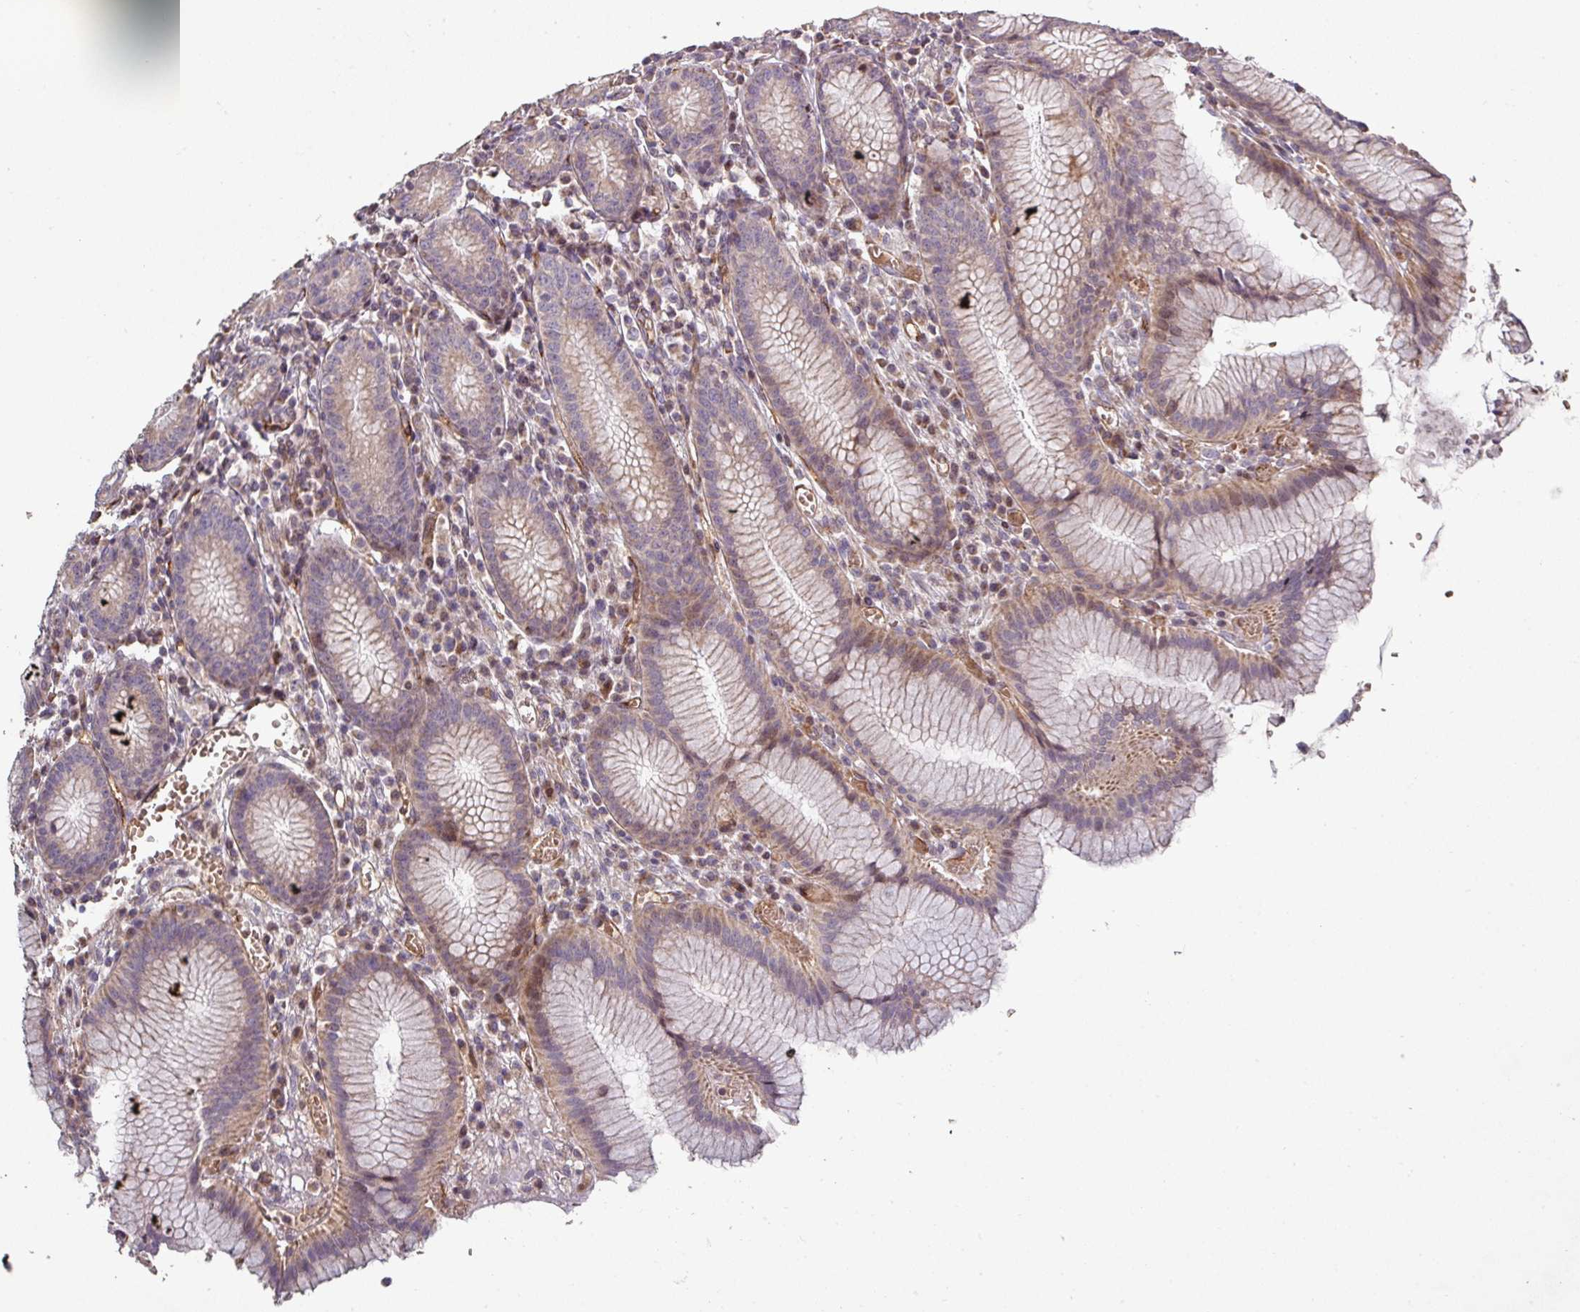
{"staining": {"intensity": "strong", "quantity": "<25%", "location": "cytoplasmic/membranous"}, "tissue": "stomach", "cell_type": "Glandular cells", "image_type": "normal", "snomed": [{"axis": "morphology", "description": "Normal tissue, NOS"}, {"axis": "topography", "description": "Stomach"}], "caption": "Immunohistochemical staining of unremarkable stomach shows medium levels of strong cytoplasmic/membranous expression in approximately <25% of glandular cells.", "gene": "RPL23A", "patient": {"sex": "male", "age": 55}}